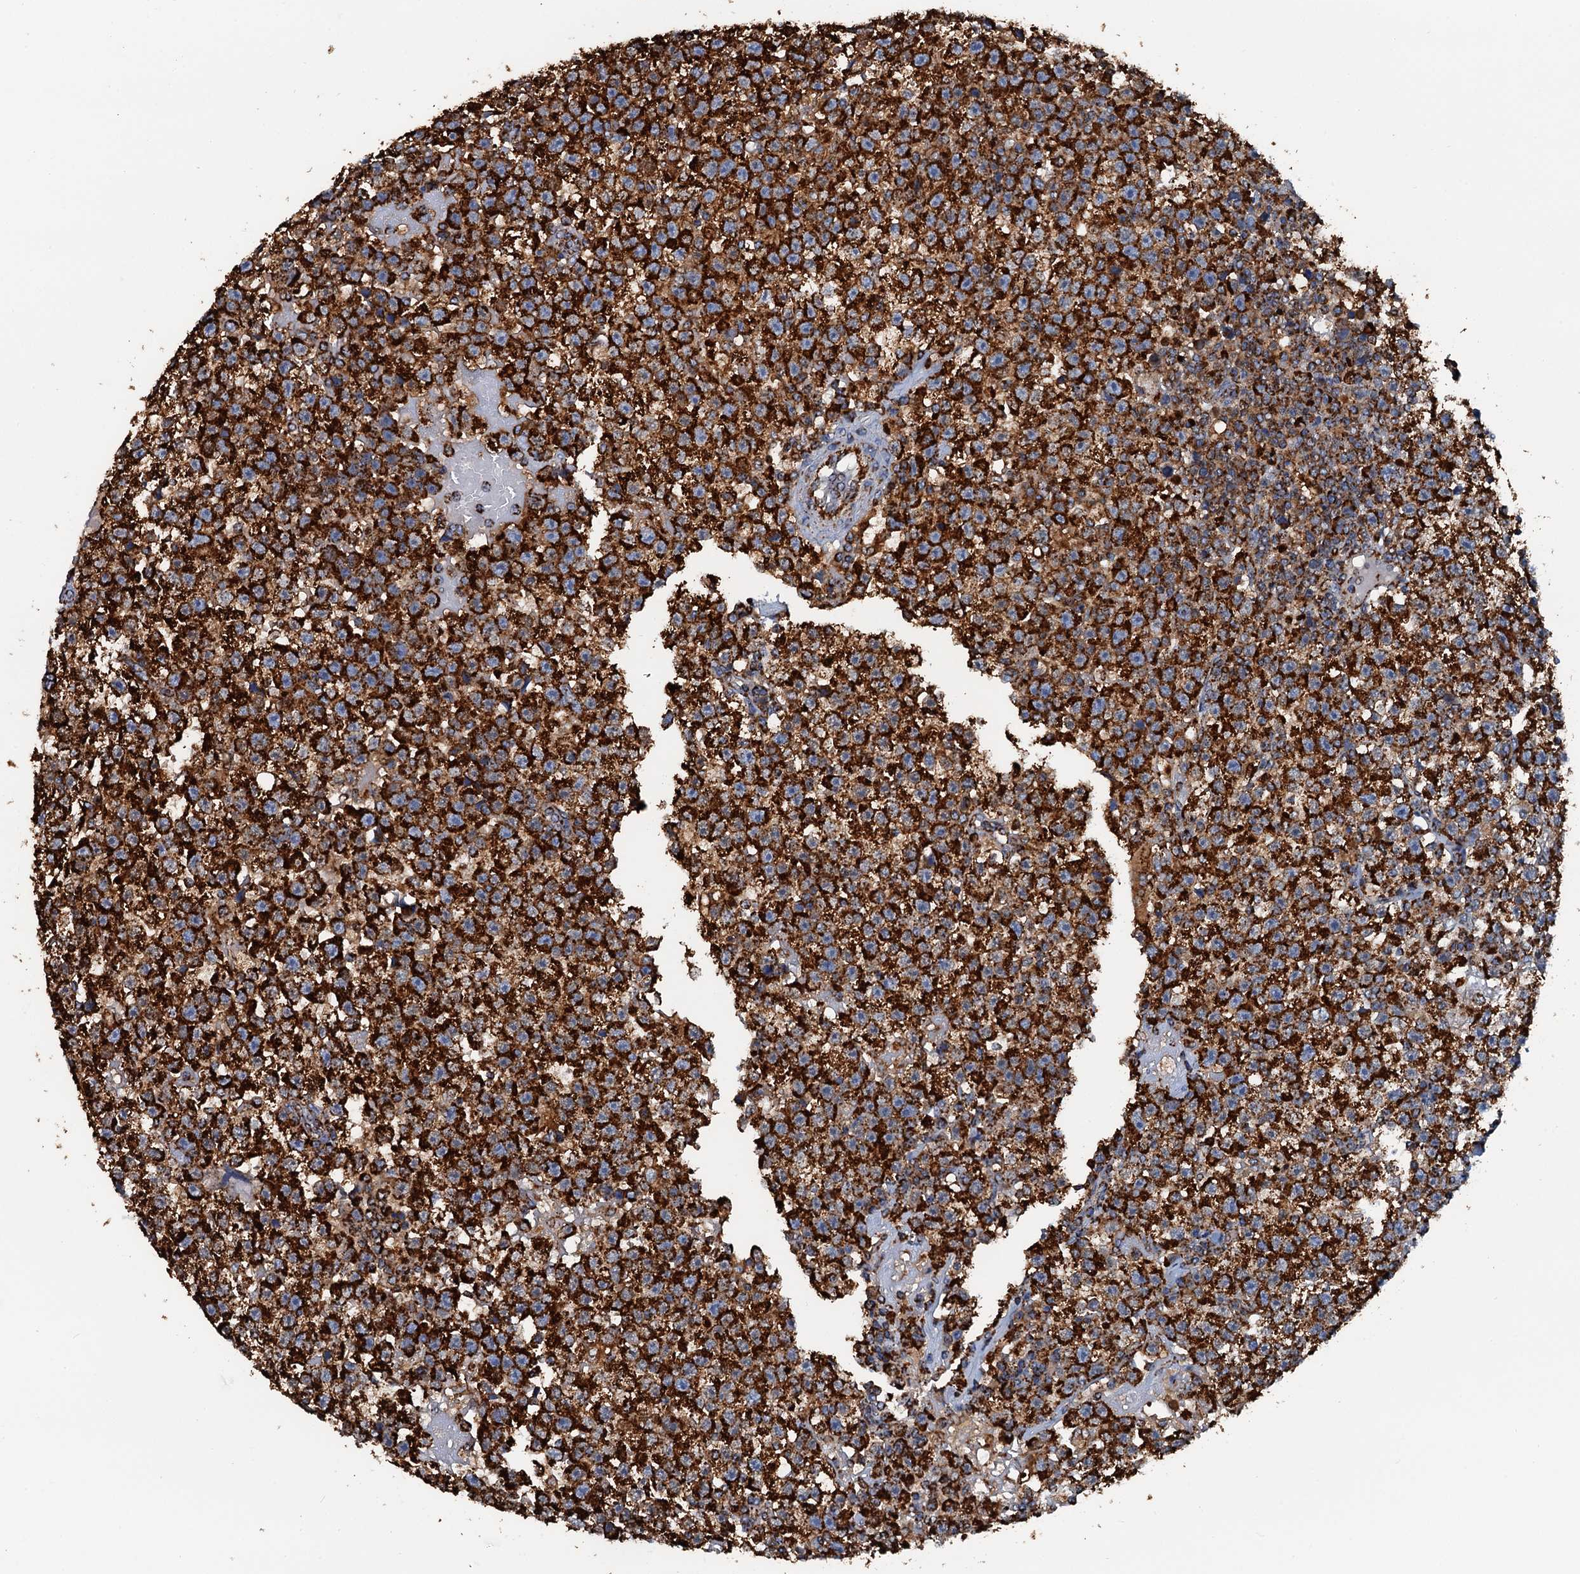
{"staining": {"intensity": "strong", "quantity": ">75%", "location": "cytoplasmic/membranous"}, "tissue": "testis cancer", "cell_type": "Tumor cells", "image_type": "cancer", "snomed": [{"axis": "morphology", "description": "Seminoma, NOS"}, {"axis": "topography", "description": "Testis"}], "caption": "Immunohistochemical staining of testis cancer (seminoma) shows high levels of strong cytoplasmic/membranous positivity in approximately >75% of tumor cells. (DAB (3,3'-diaminobenzidine) = brown stain, brightfield microscopy at high magnification).", "gene": "AAGAB", "patient": {"sex": "male", "age": 22}}